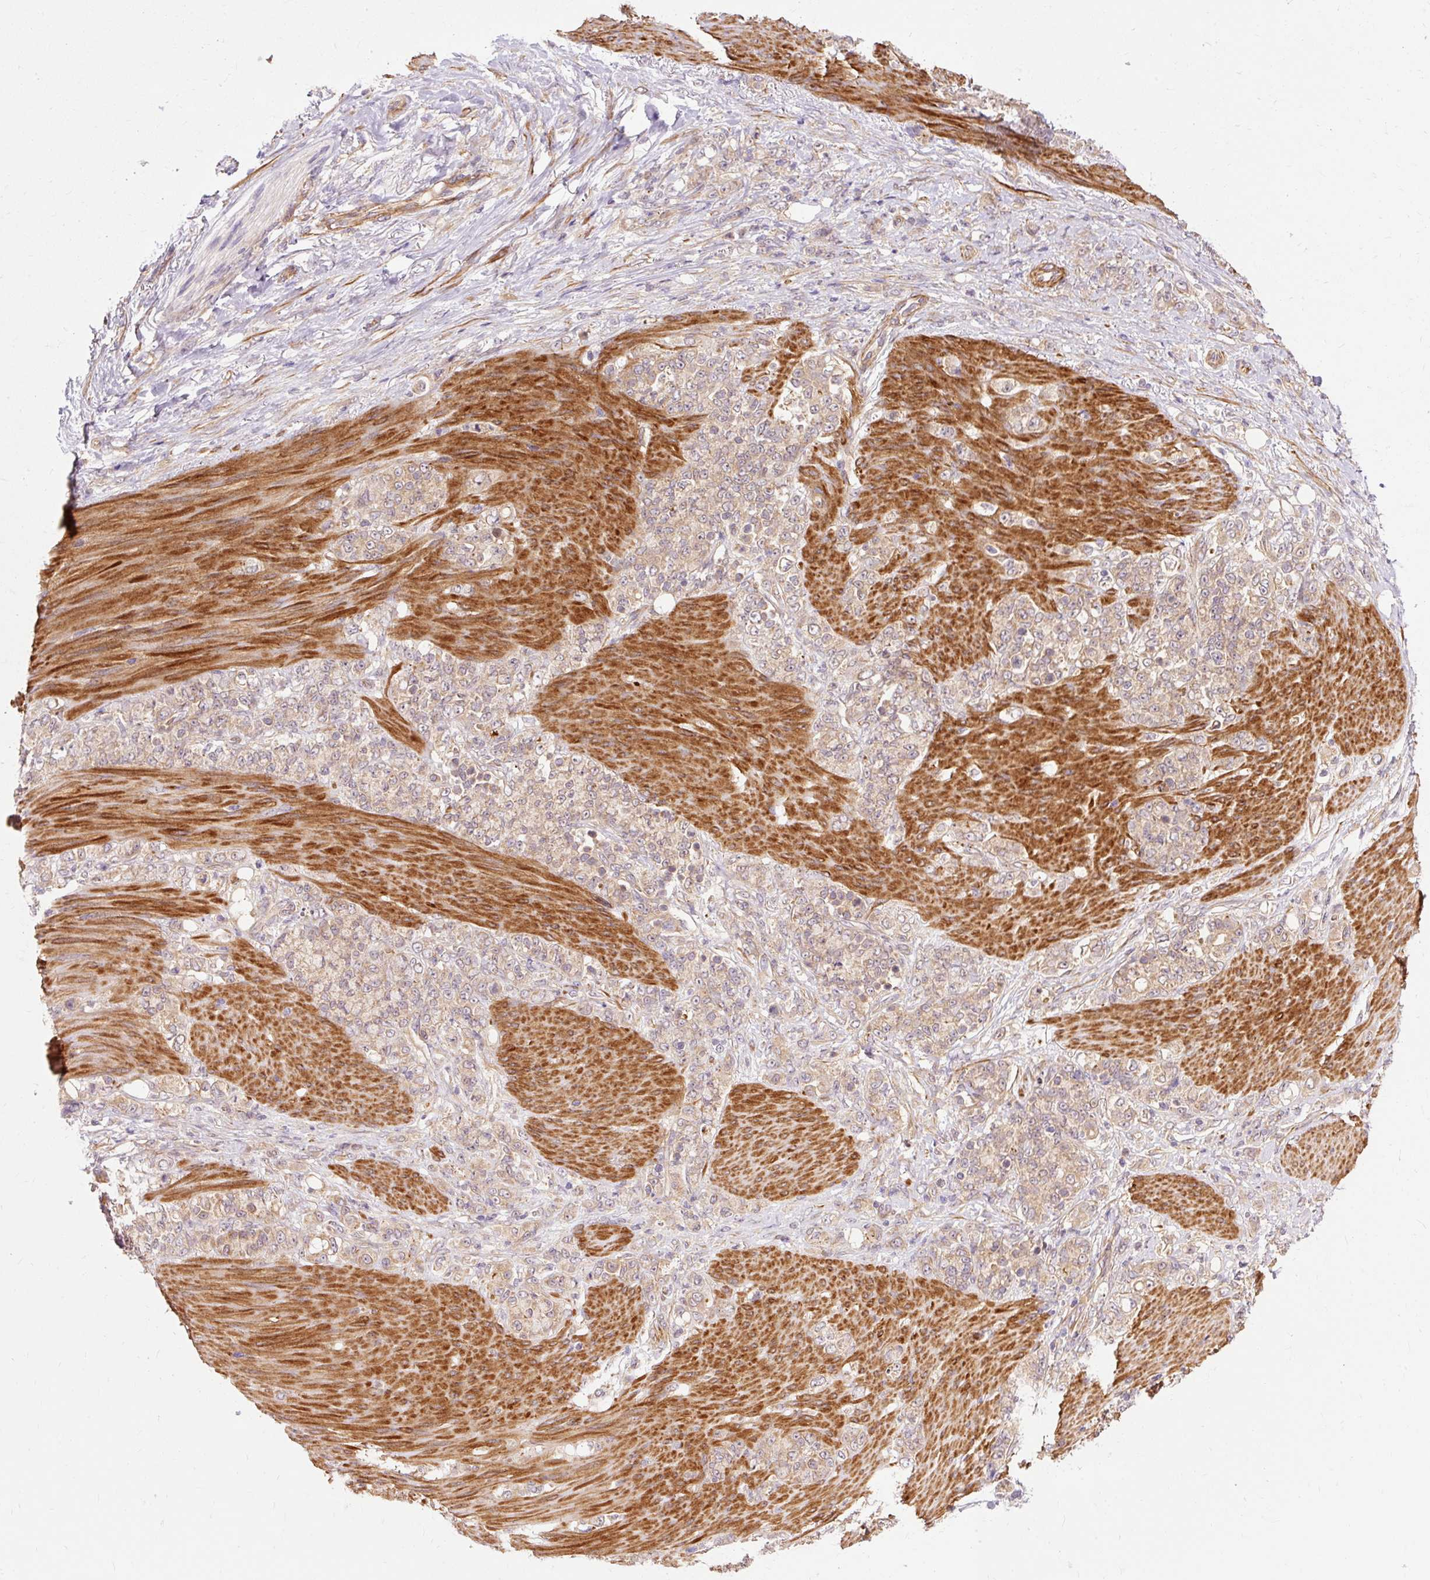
{"staining": {"intensity": "weak", "quantity": "25%-75%", "location": "cytoplasmic/membranous"}, "tissue": "stomach cancer", "cell_type": "Tumor cells", "image_type": "cancer", "snomed": [{"axis": "morphology", "description": "Normal tissue, NOS"}, {"axis": "morphology", "description": "Adenocarcinoma, NOS"}, {"axis": "topography", "description": "Stomach"}], "caption": "Stomach cancer stained for a protein (brown) displays weak cytoplasmic/membranous positive expression in about 25%-75% of tumor cells.", "gene": "RIPOR3", "patient": {"sex": "female", "age": 79}}